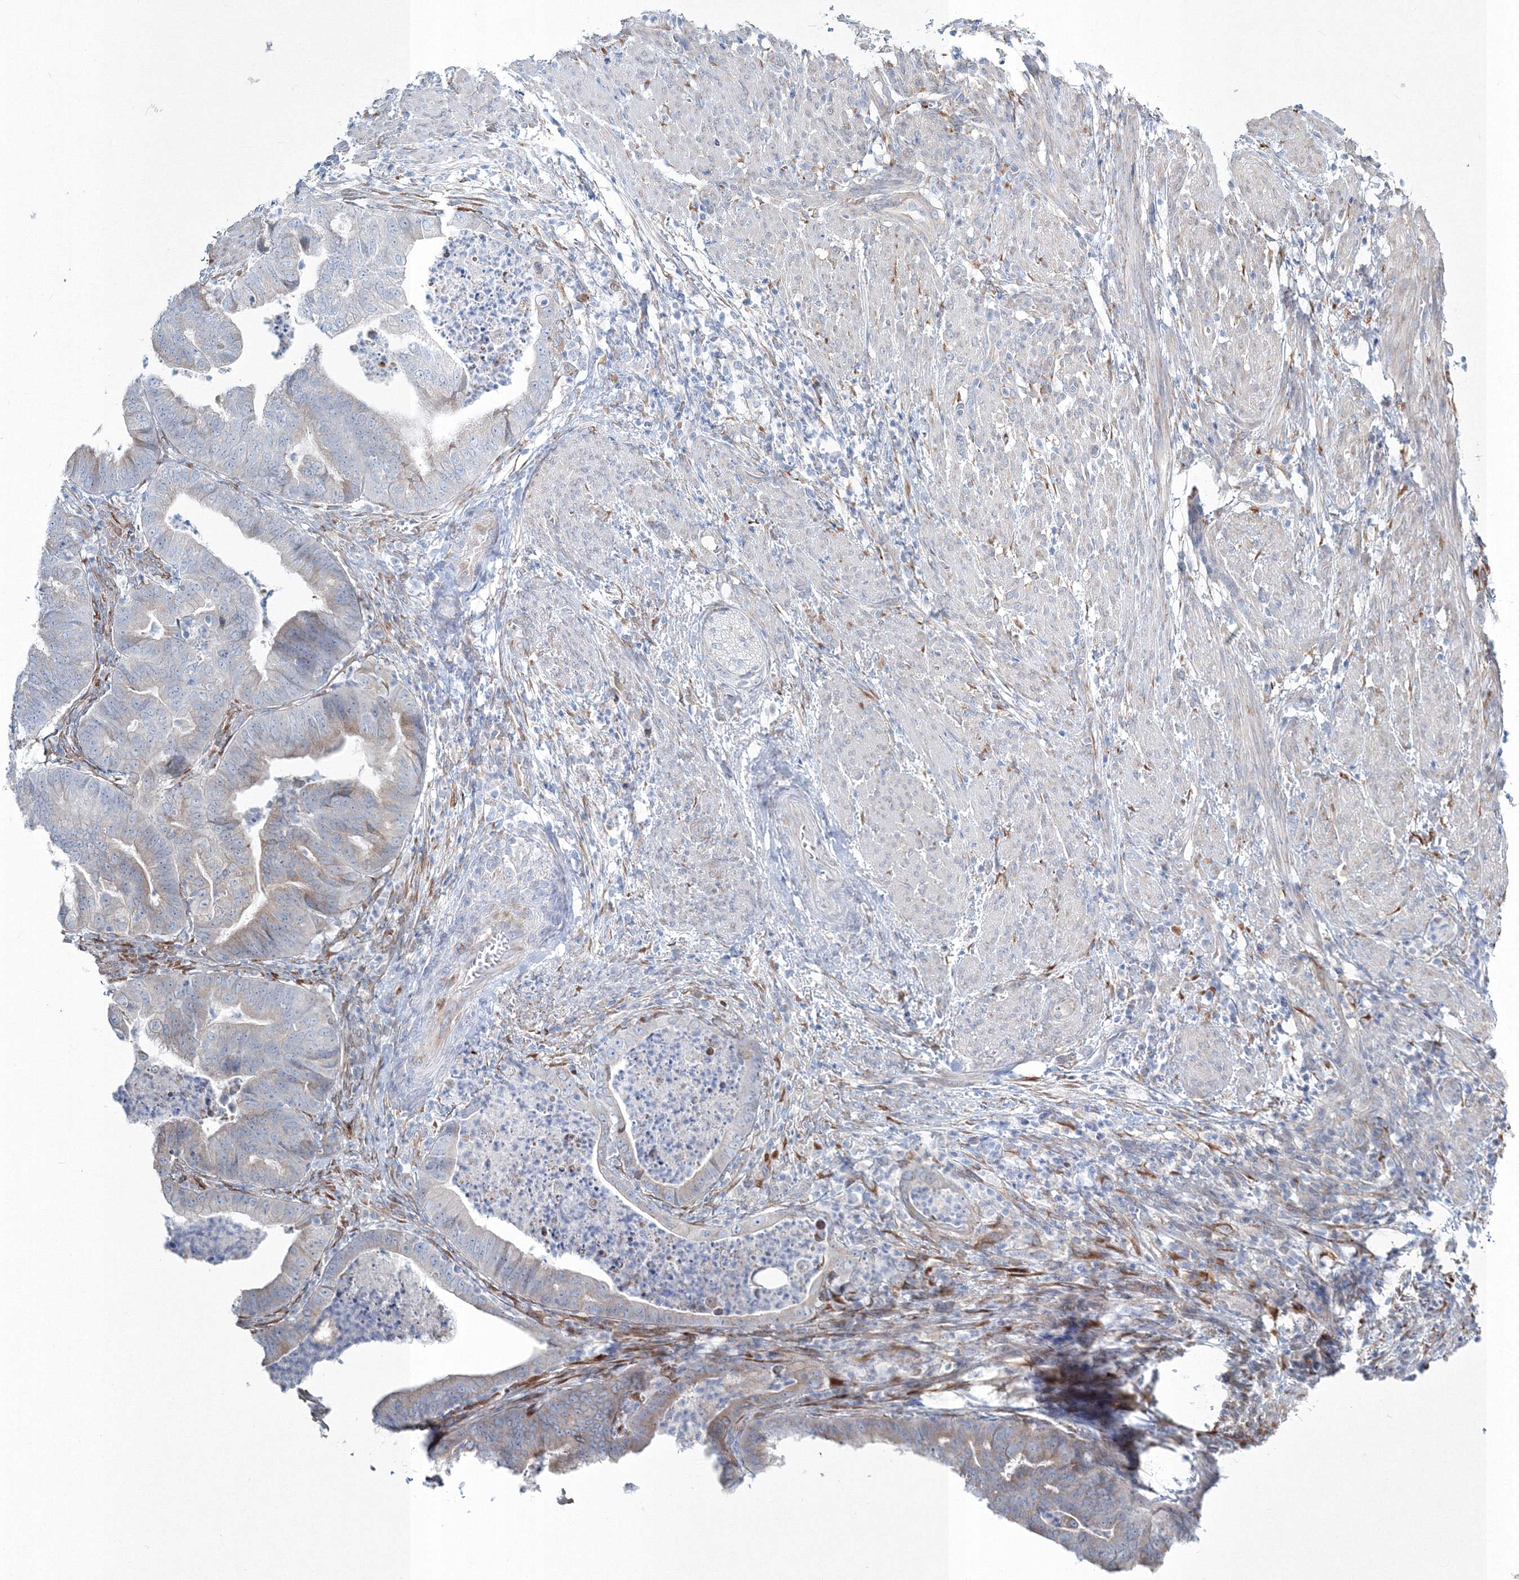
{"staining": {"intensity": "negative", "quantity": "none", "location": "none"}, "tissue": "endometrial cancer", "cell_type": "Tumor cells", "image_type": "cancer", "snomed": [{"axis": "morphology", "description": "Polyp, NOS"}, {"axis": "morphology", "description": "Adenocarcinoma, NOS"}, {"axis": "morphology", "description": "Adenoma, NOS"}, {"axis": "topography", "description": "Endometrium"}], "caption": "There is no significant positivity in tumor cells of endometrial cancer (polyp).", "gene": "RCN1", "patient": {"sex": "female", "age": 79}}